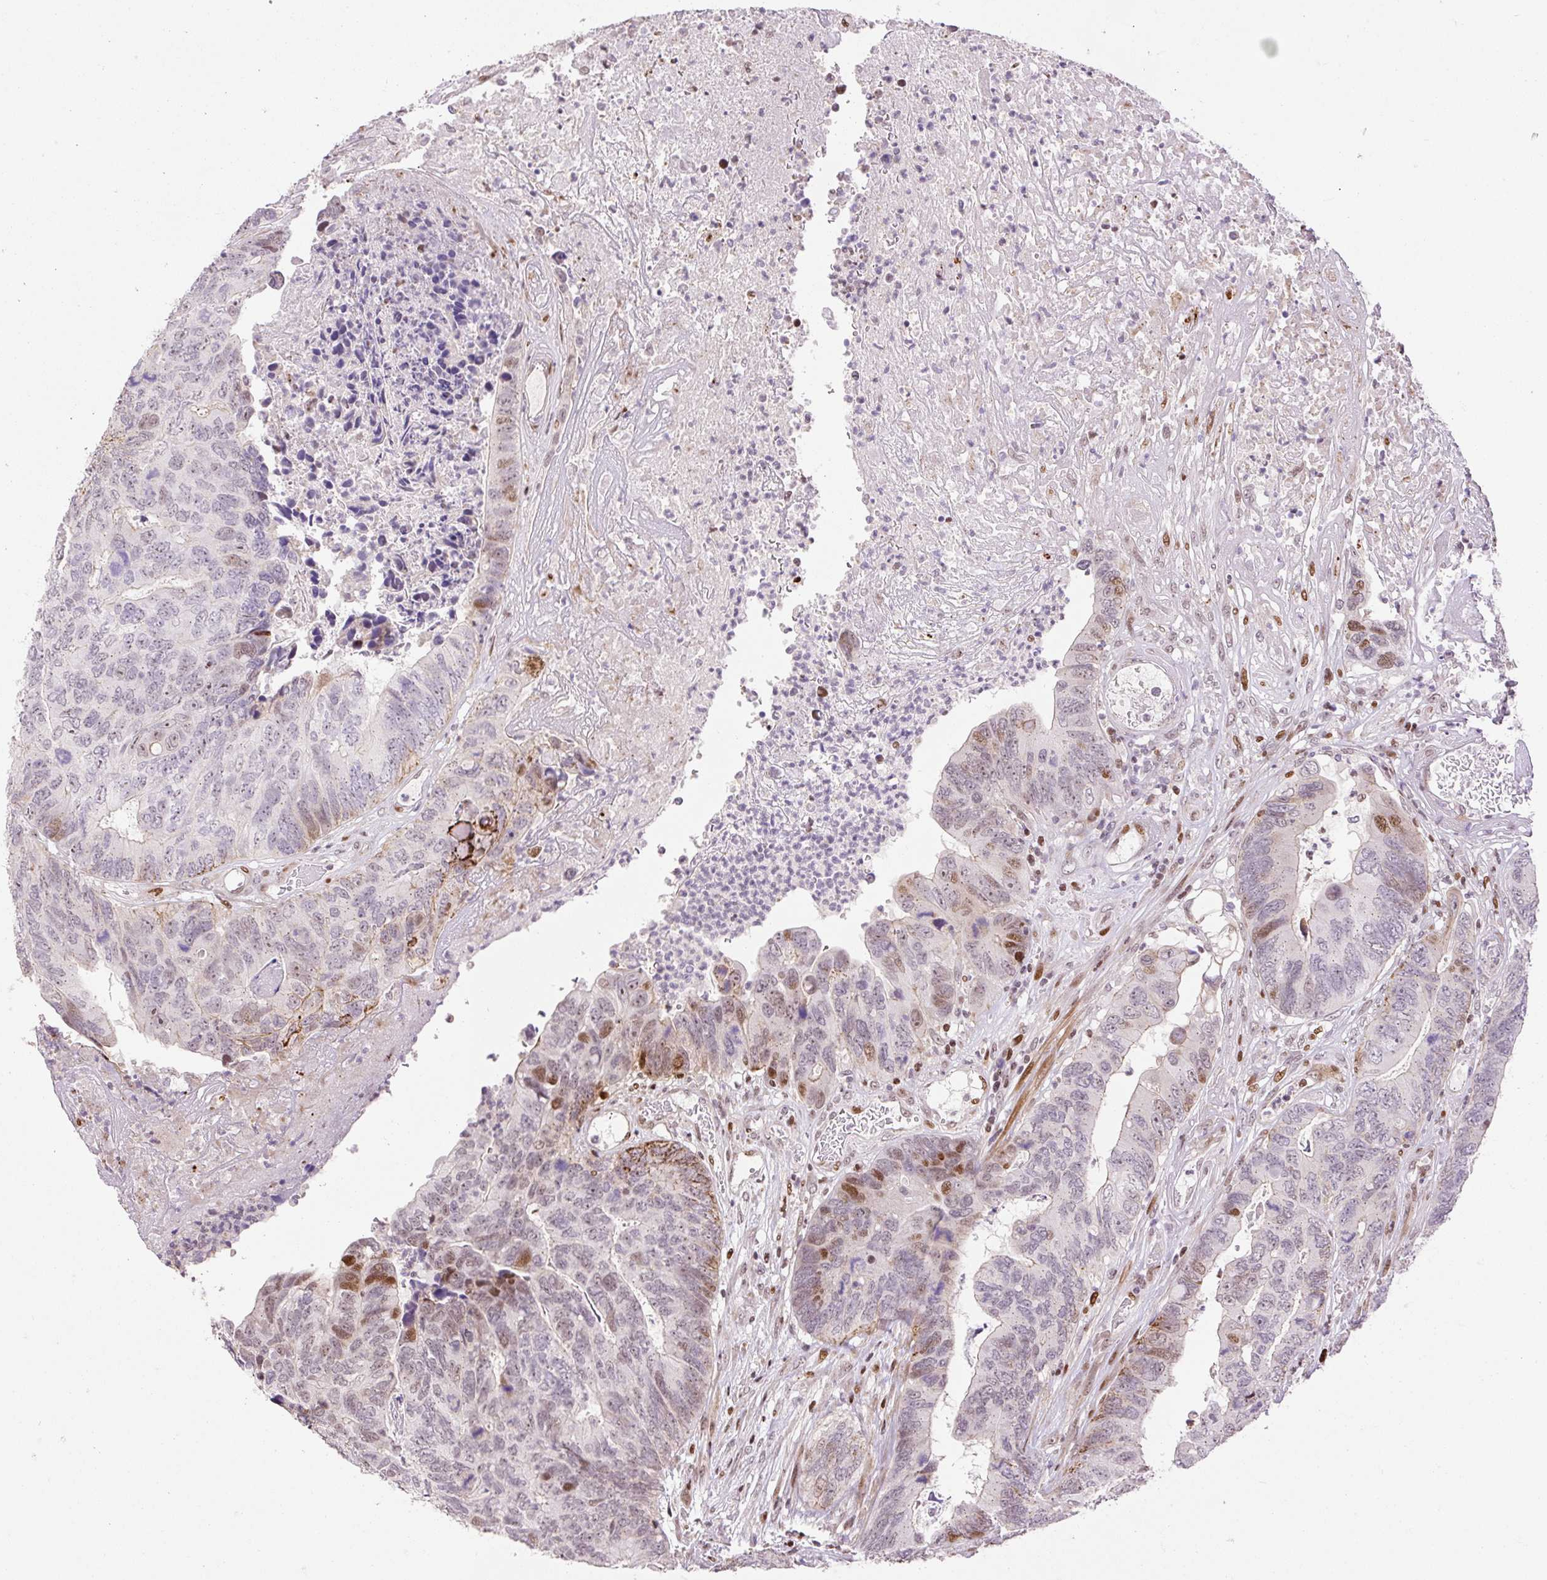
{"staining": {"intensity": "moderate", "quantity": "<25%", "location": "nuclear"}, "tissue": "colorectal cancer", "cell_type": "Tumor cells", "image_type": "cancer", "snomed": [{"axis": "morphology", "description": "Adenocarcinoma, NOS"}, {"axis": "topography", "description": "Colon"}], "caption": "The histopathology image shows immunohistochemical staining of colorectal cancer. There is moderate nuclear expression is seen in about <25% of tumor cells.", "gene": "RIPPLY3", "patient": {"sex": "female", "age": 67}}